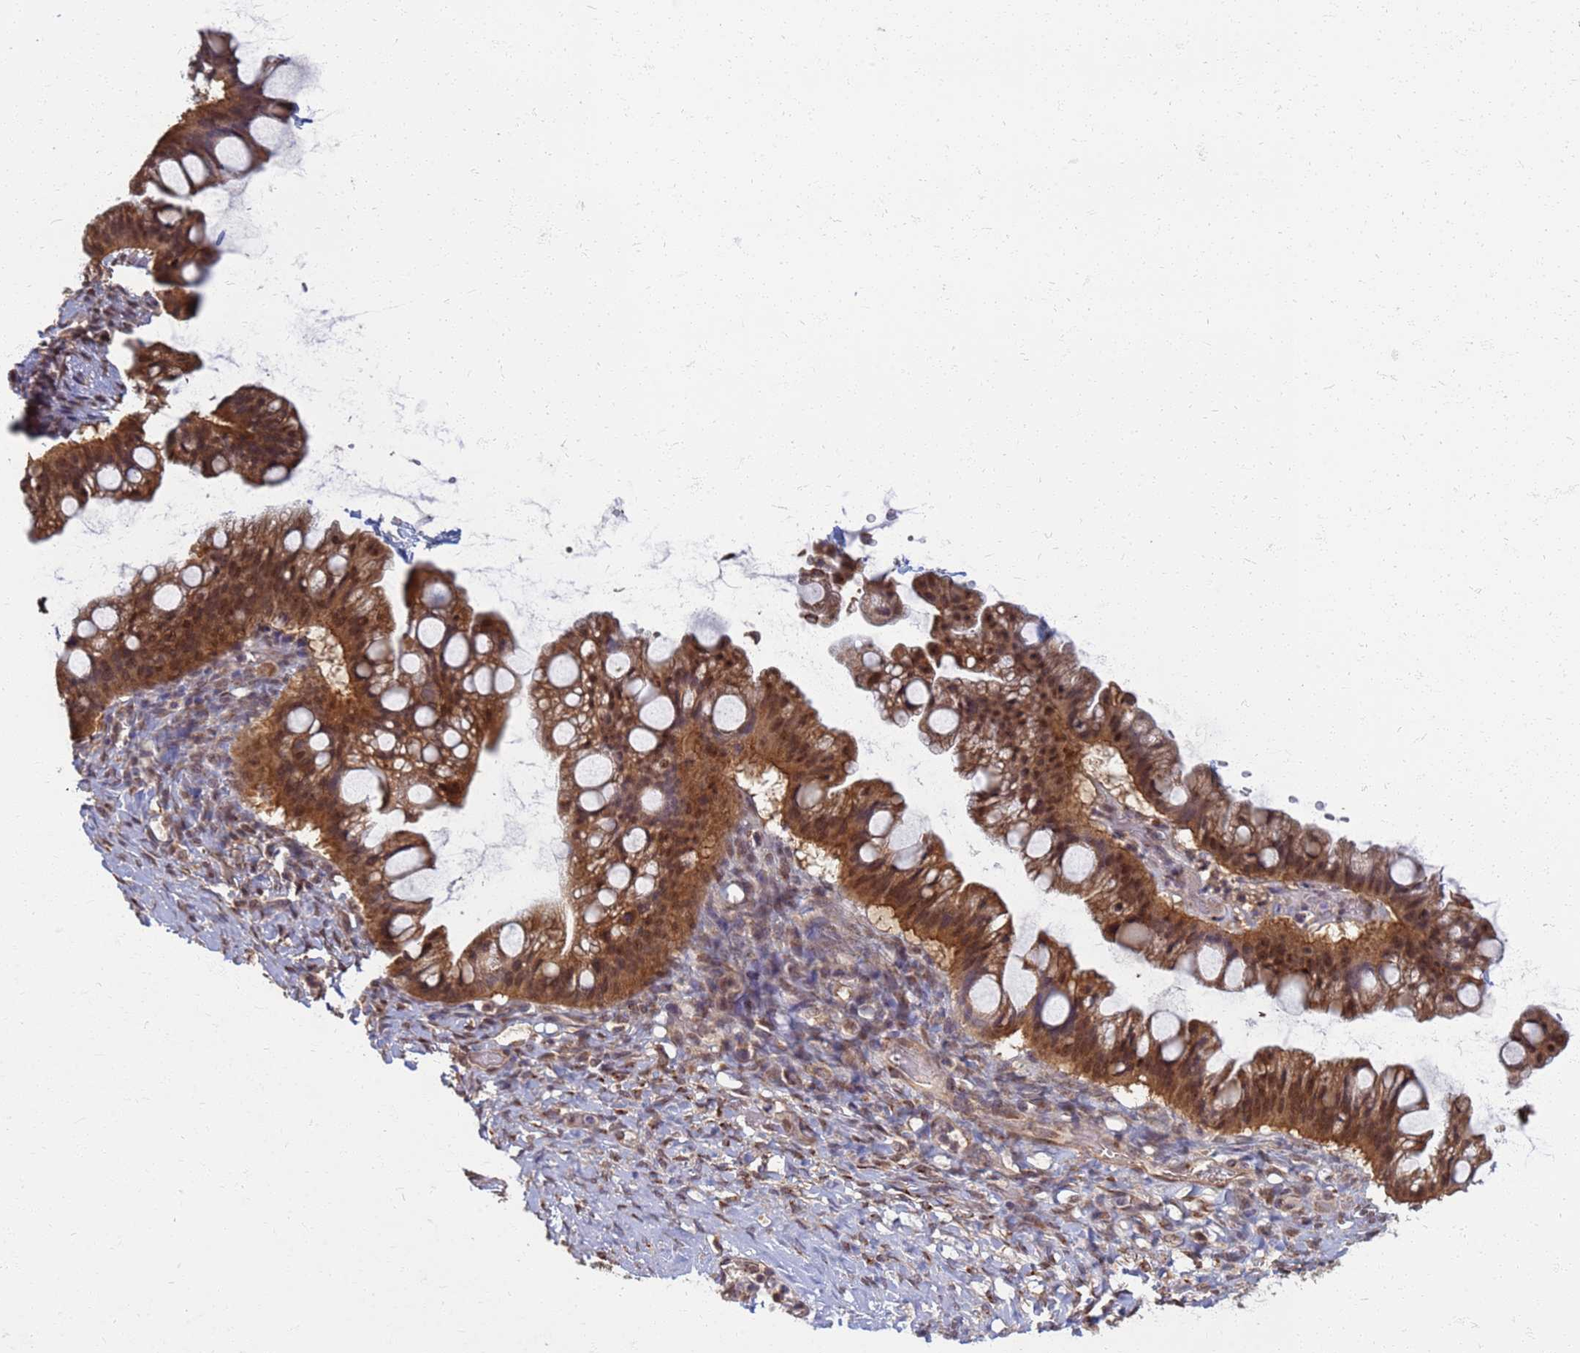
{"staining": {"intensity": "strong", "quantity": ">75%", "location": "cytoplasmic/membranous,nuclear"}, "tissue": "ovarian cancer", "cell_type": "Tumor cells", "image_type": "cancer", "snomed": [{"axis": "morphology", "description": "Cystadenocarcinoma, mucinous, NOS"}, {"axis": "topography", "description": "Ovary"}], "caption": "Immunohistochemical staining of ovarian cancer (mucinous cystadenocarcinoma) displays high levels of strong cytoplasmic/membranous and nuclear protein staining in approximately >75% of tumor cells.", "gene": "ITGB4", "patient": {"sex": "female", "age": 73}}